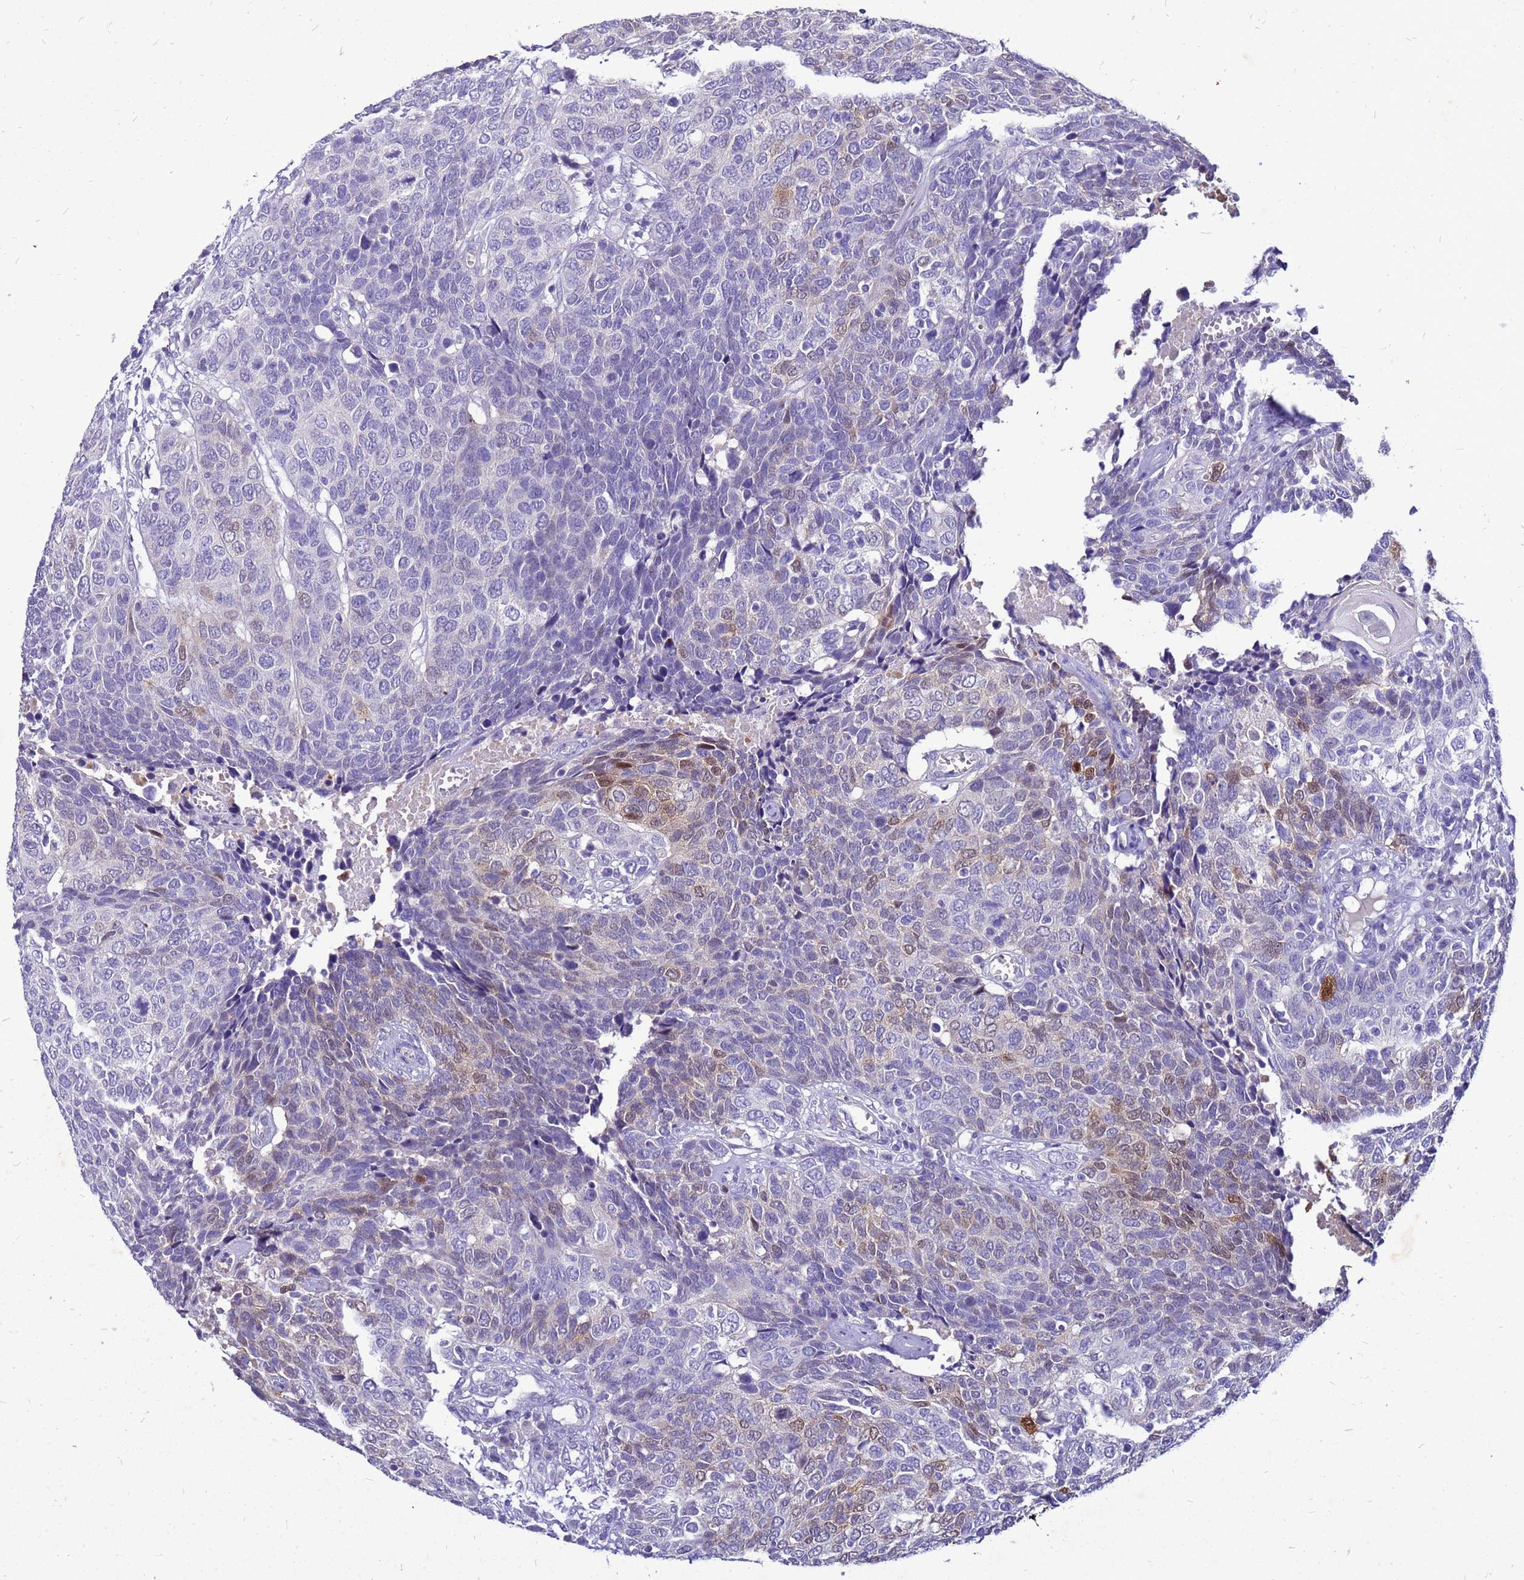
{"staining": {"intensity": "moderate", "quantity": "<25%", "location": "cytoplasmic/membranous,nuclear"}, "tissue": "head and neck cancer", "cell_type": "Tumor cells", "image_type": "cancer", "snomed": [{"axis": "morphology", "description": "Squamous cell carcinoma, NOS"}, {"axis": "topography", "description": "Head-Neck"}], "caption": "This is a histology image of immunohistochemistry (IHC) staining of head and neck squamous cell carcinoma, which shows moderate positivity in the cytoplasmic/membranous and nuclear of tumor cells.", "gene": "AKR1C1", "patient": {"sex": "male", "age": 66}}